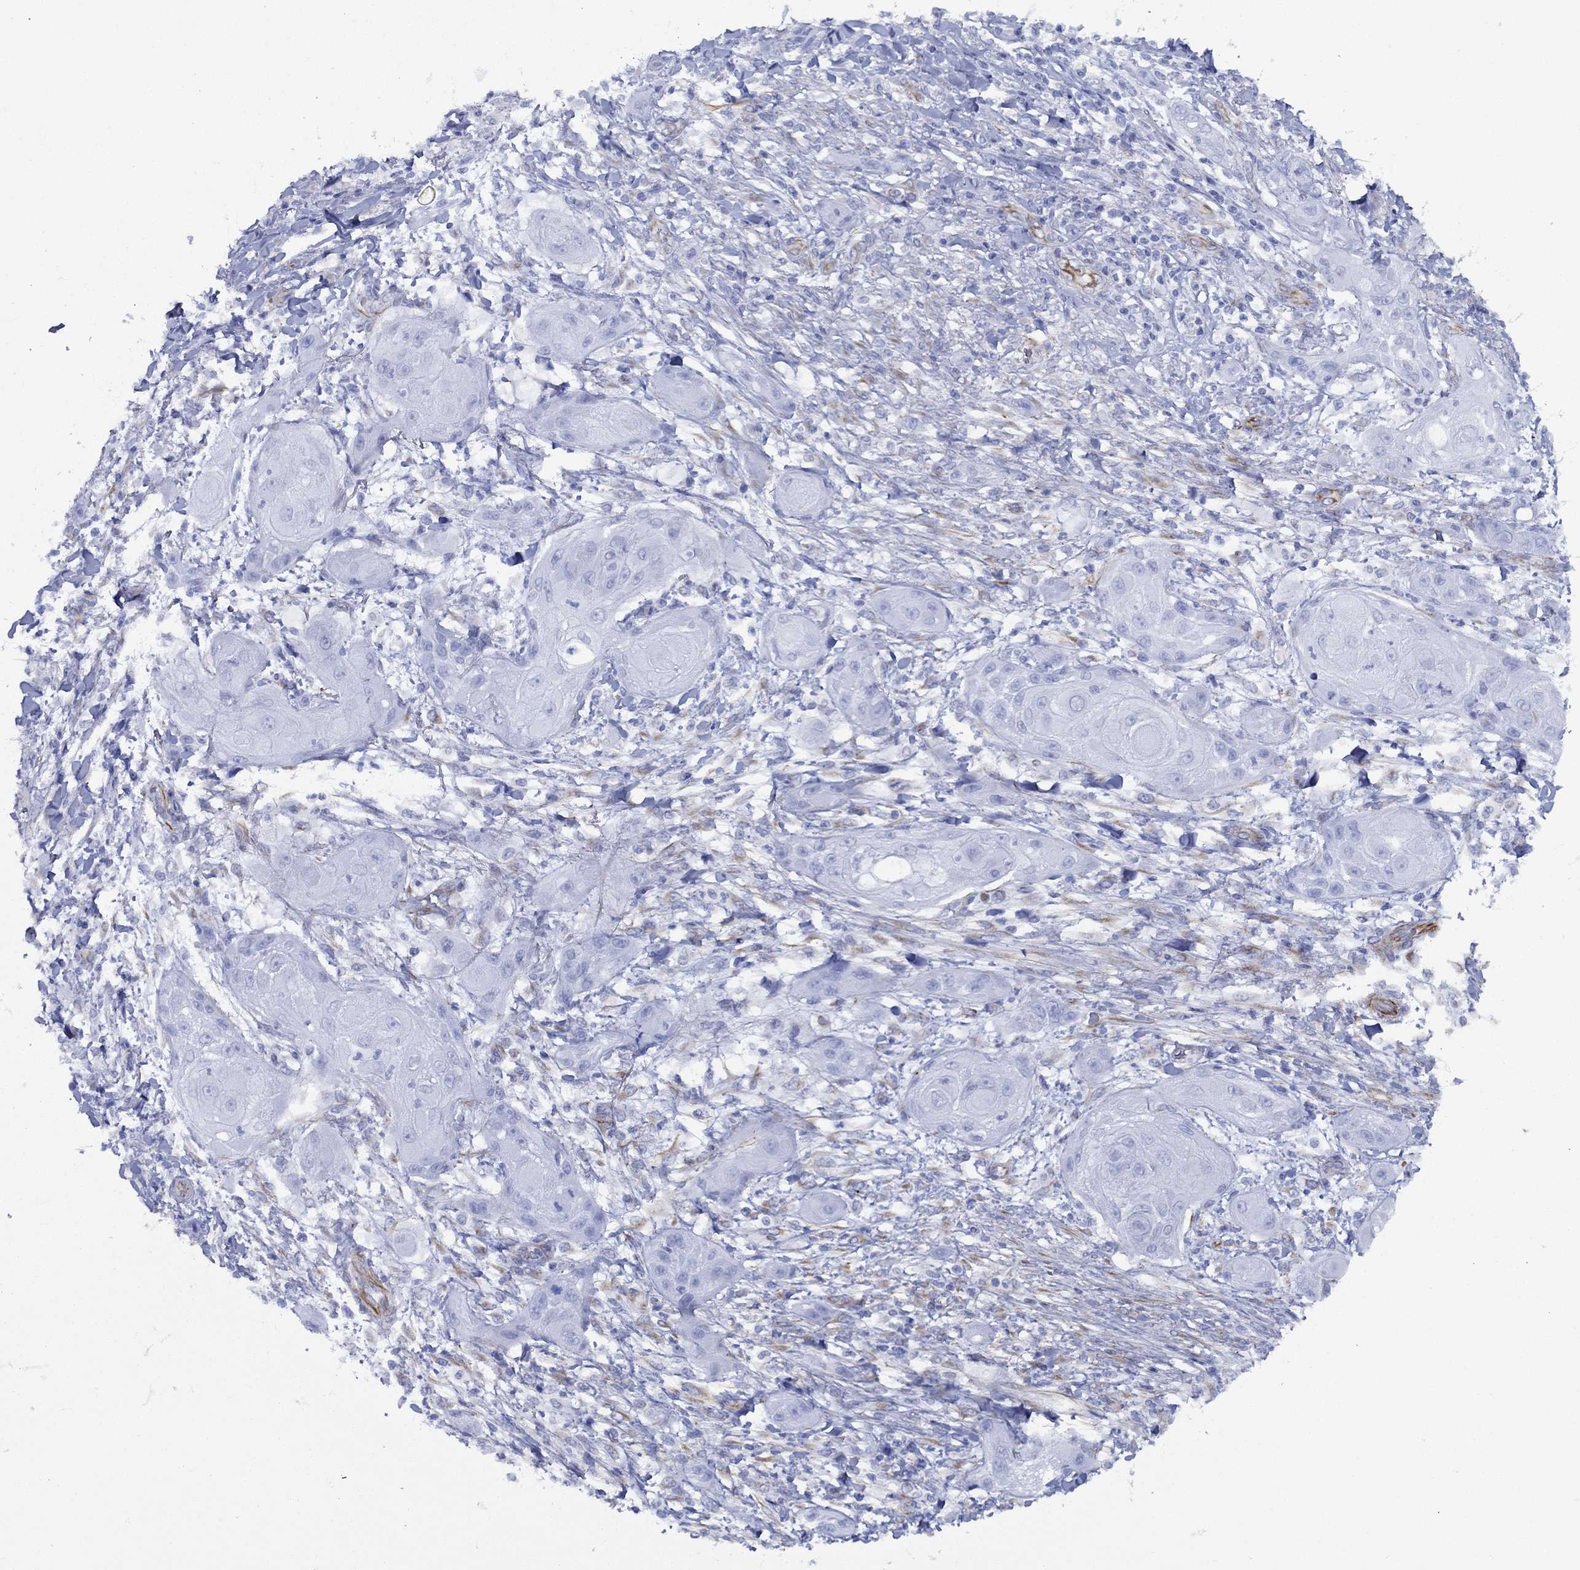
{"staining": {"intensity": "negative", "quantity": "none", "location": "none"}, "tissue": "skin cancer", "cell_type": "Tumor cells", "image_type": "cancer", "snomed": [{"axis": "morphology", "description": "Squamous cell carcinoma, NOS"}, {"axis": "topography", "description": "Skin"}], "caption": "A histopathology image of human skin cancer is negative for staining in tumor cells.", "gene": "MAS1", "patient": {"sex": "male", "age": 62}}